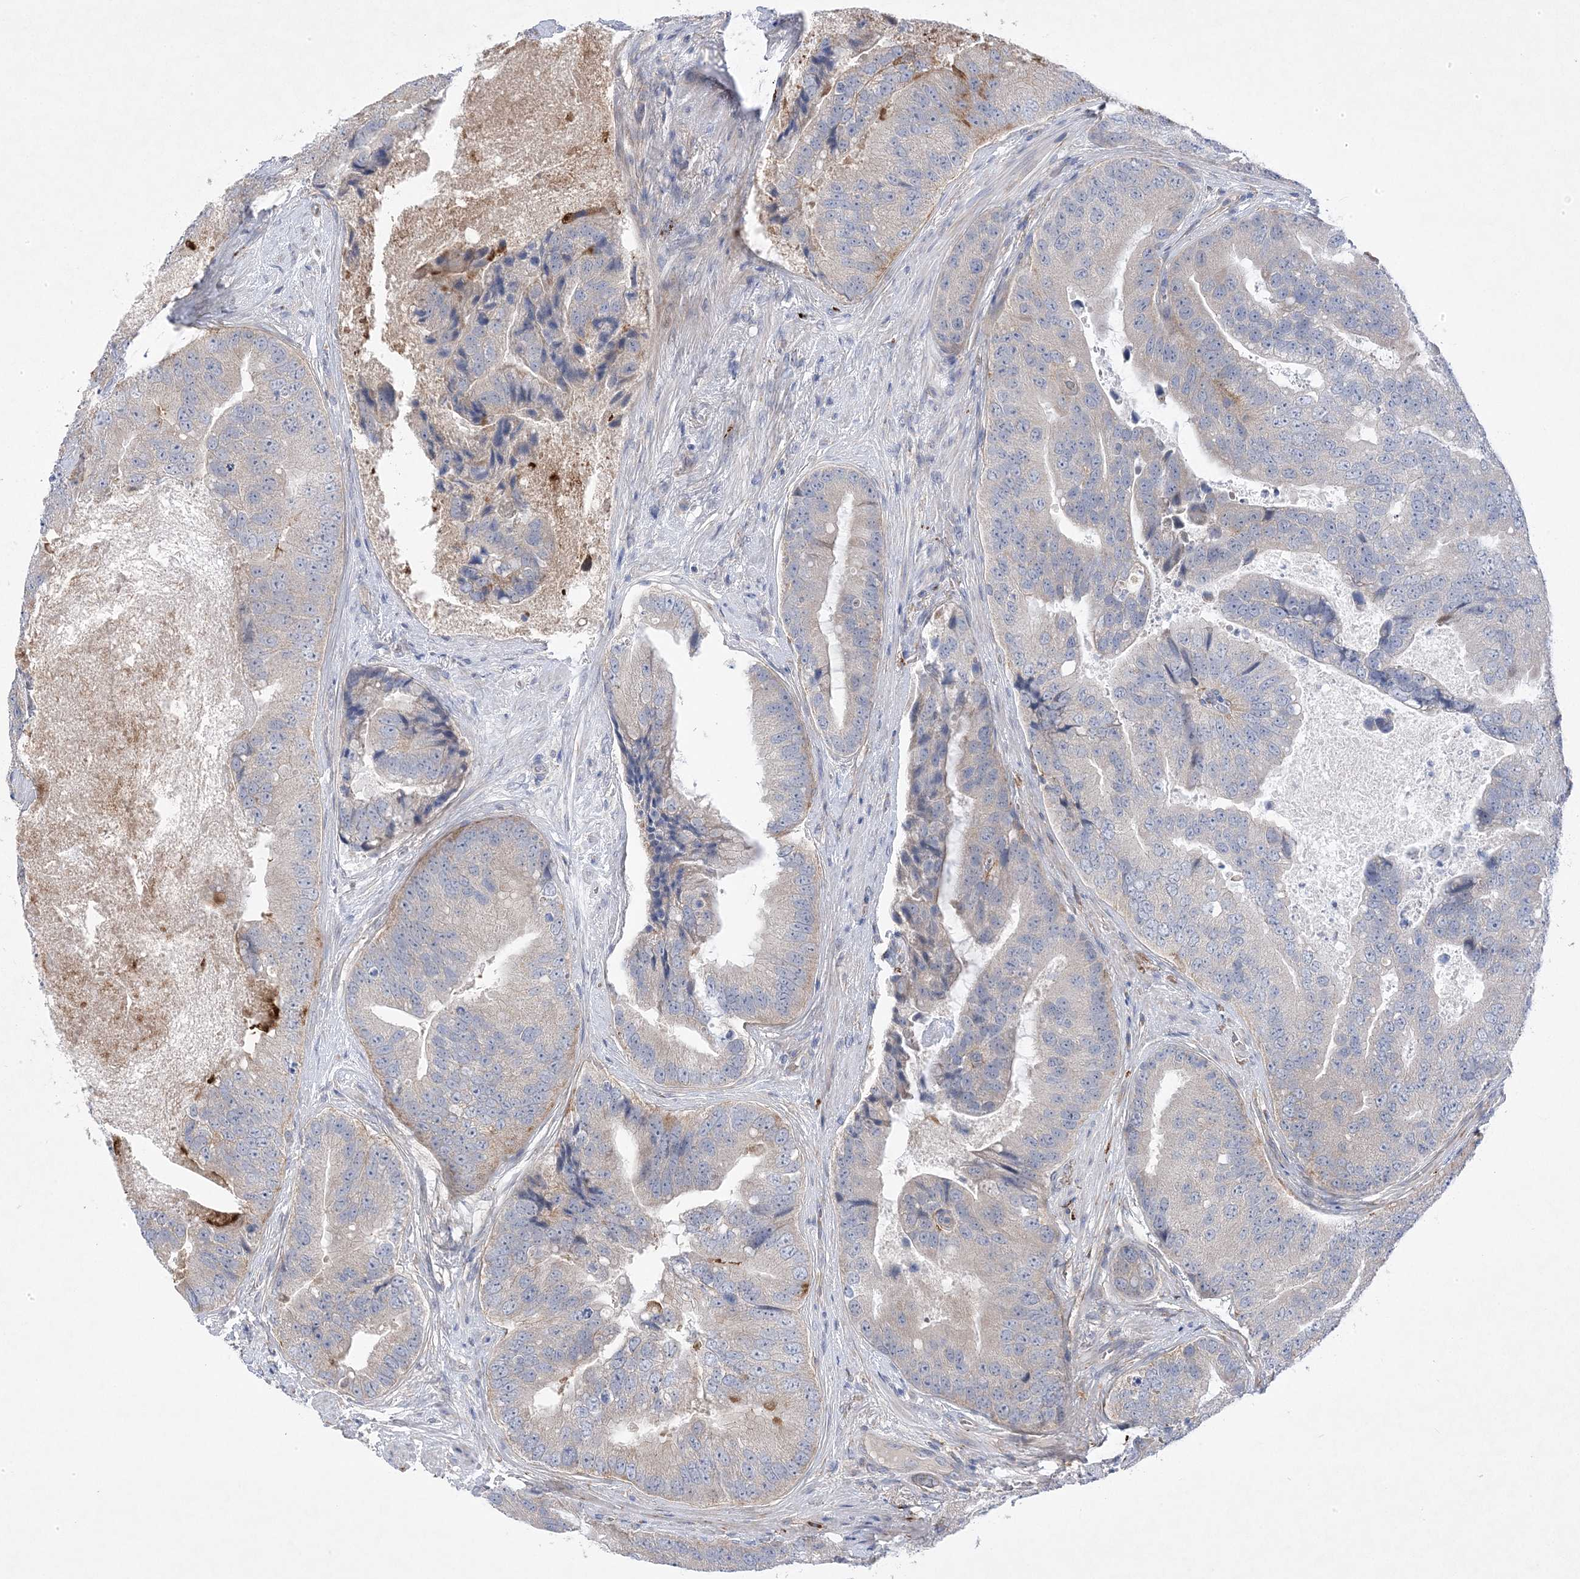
{"staining": {"intensity": "negative", "quantity": "none", "location": "none"}, "tissue": "prostate cancer", "cell_type": "Tumor cells", "image_type": "cancer", "snomed": [{"axis": "morphology", "description": "Adenocarcinoma, High grade"}, {"axis": "topography", "description": "Prostate"}], "caption": "Image shows no significant protein positivity in tumor cells of prostate cancer. (DAB (3,3'-diaminobenzidine) immunohistochemistry with hematoxylin counter stain).", "gene": "ANAPC1", "patient": {"sex": "male", "age": 70}}